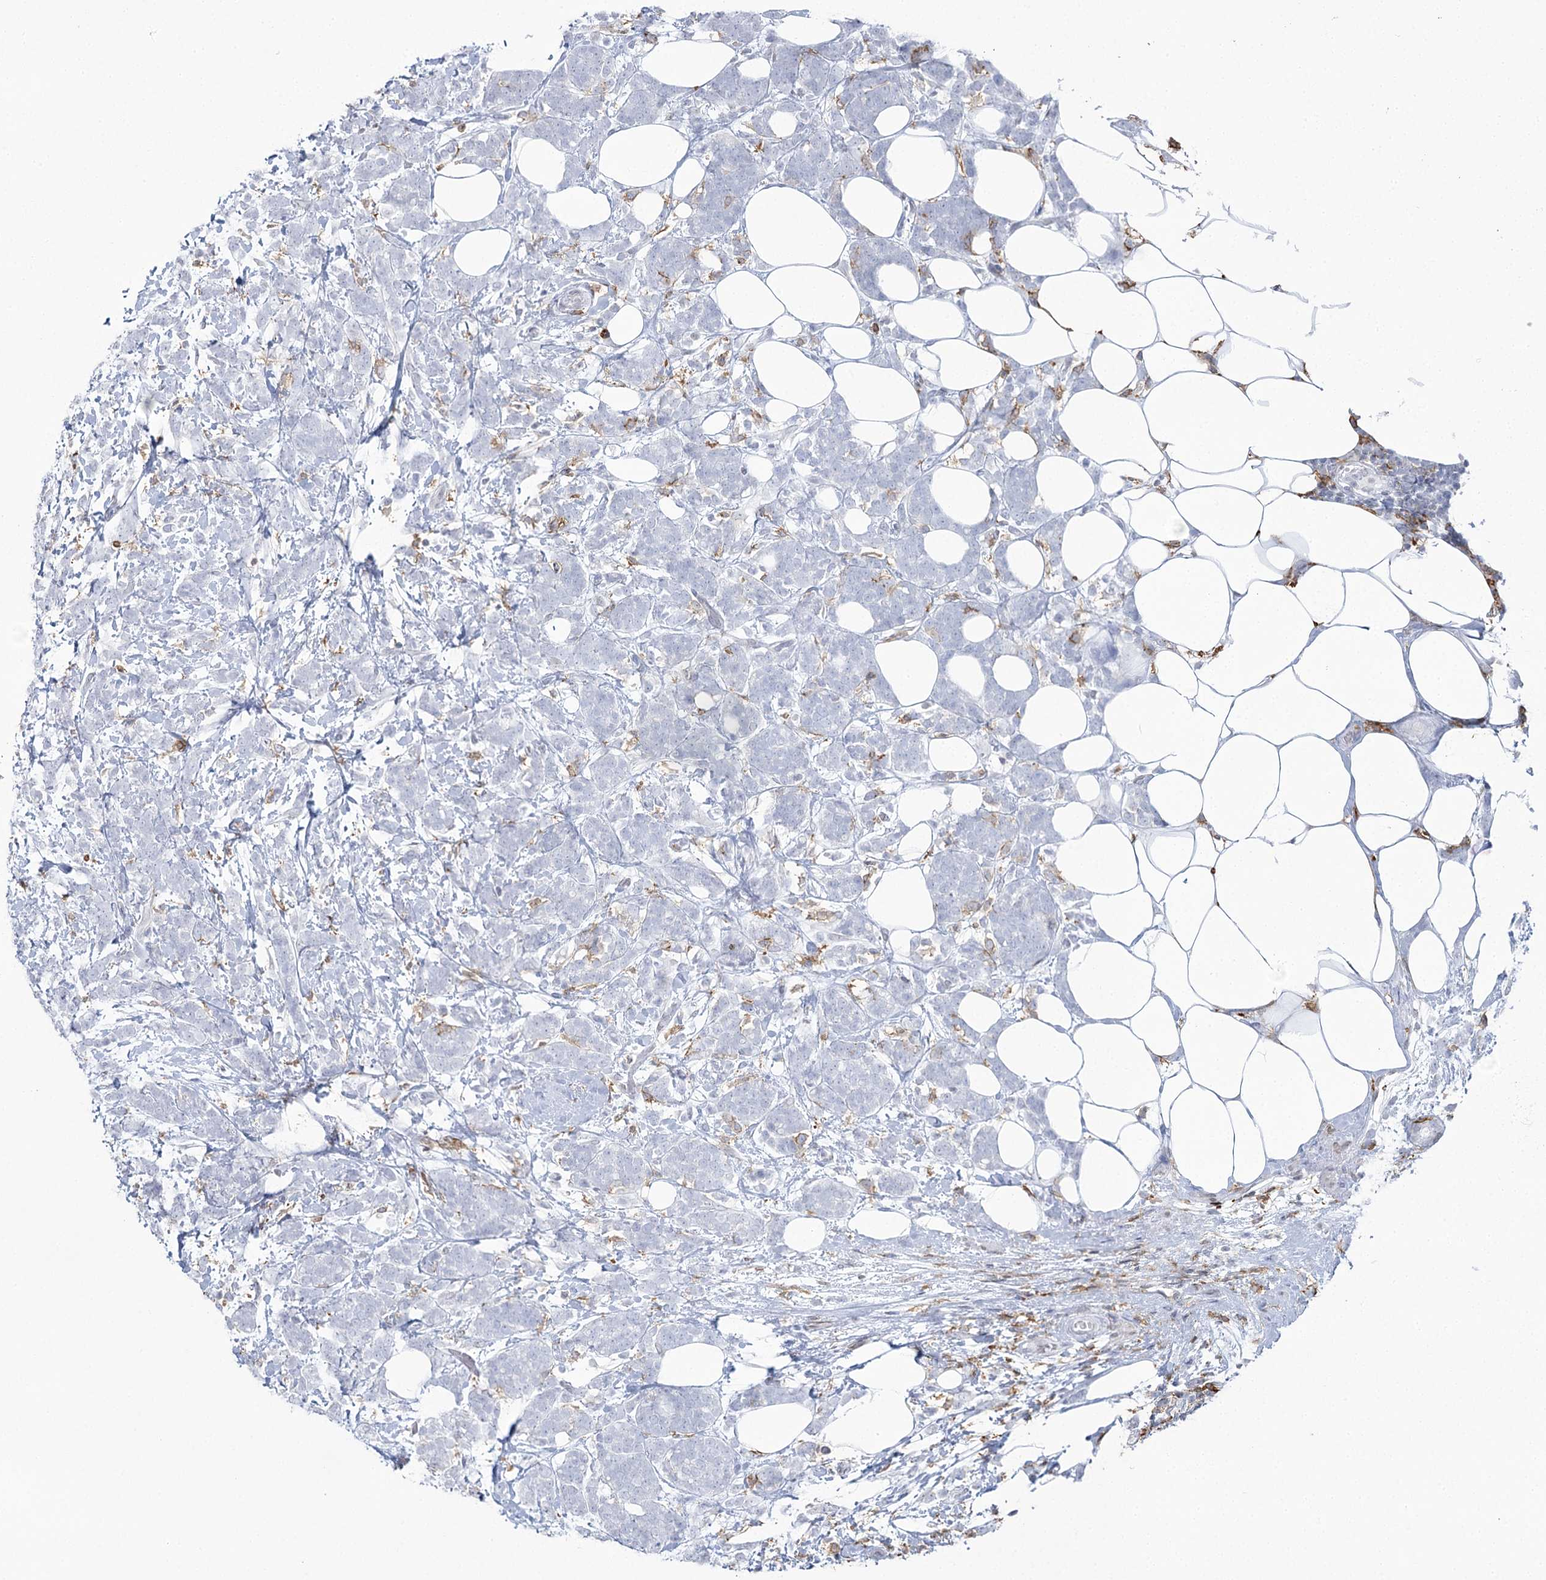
{"staining": {"intensity": "negative", "quantity": "none", "location": "none"}, "tissue": "breast cancer", "cell_type": "Tumor cells", "image_type": "cancer", "snomed": [{"axis": "morphology", "description": "Lobular carcinoma"}, {"axis": "topography", "description": "Breast"}], "caption": "Tumor cells show no significant positivity in breast cancer.", "gene": "C11orf1", "patient": {"sex": "female", "age": 58}}